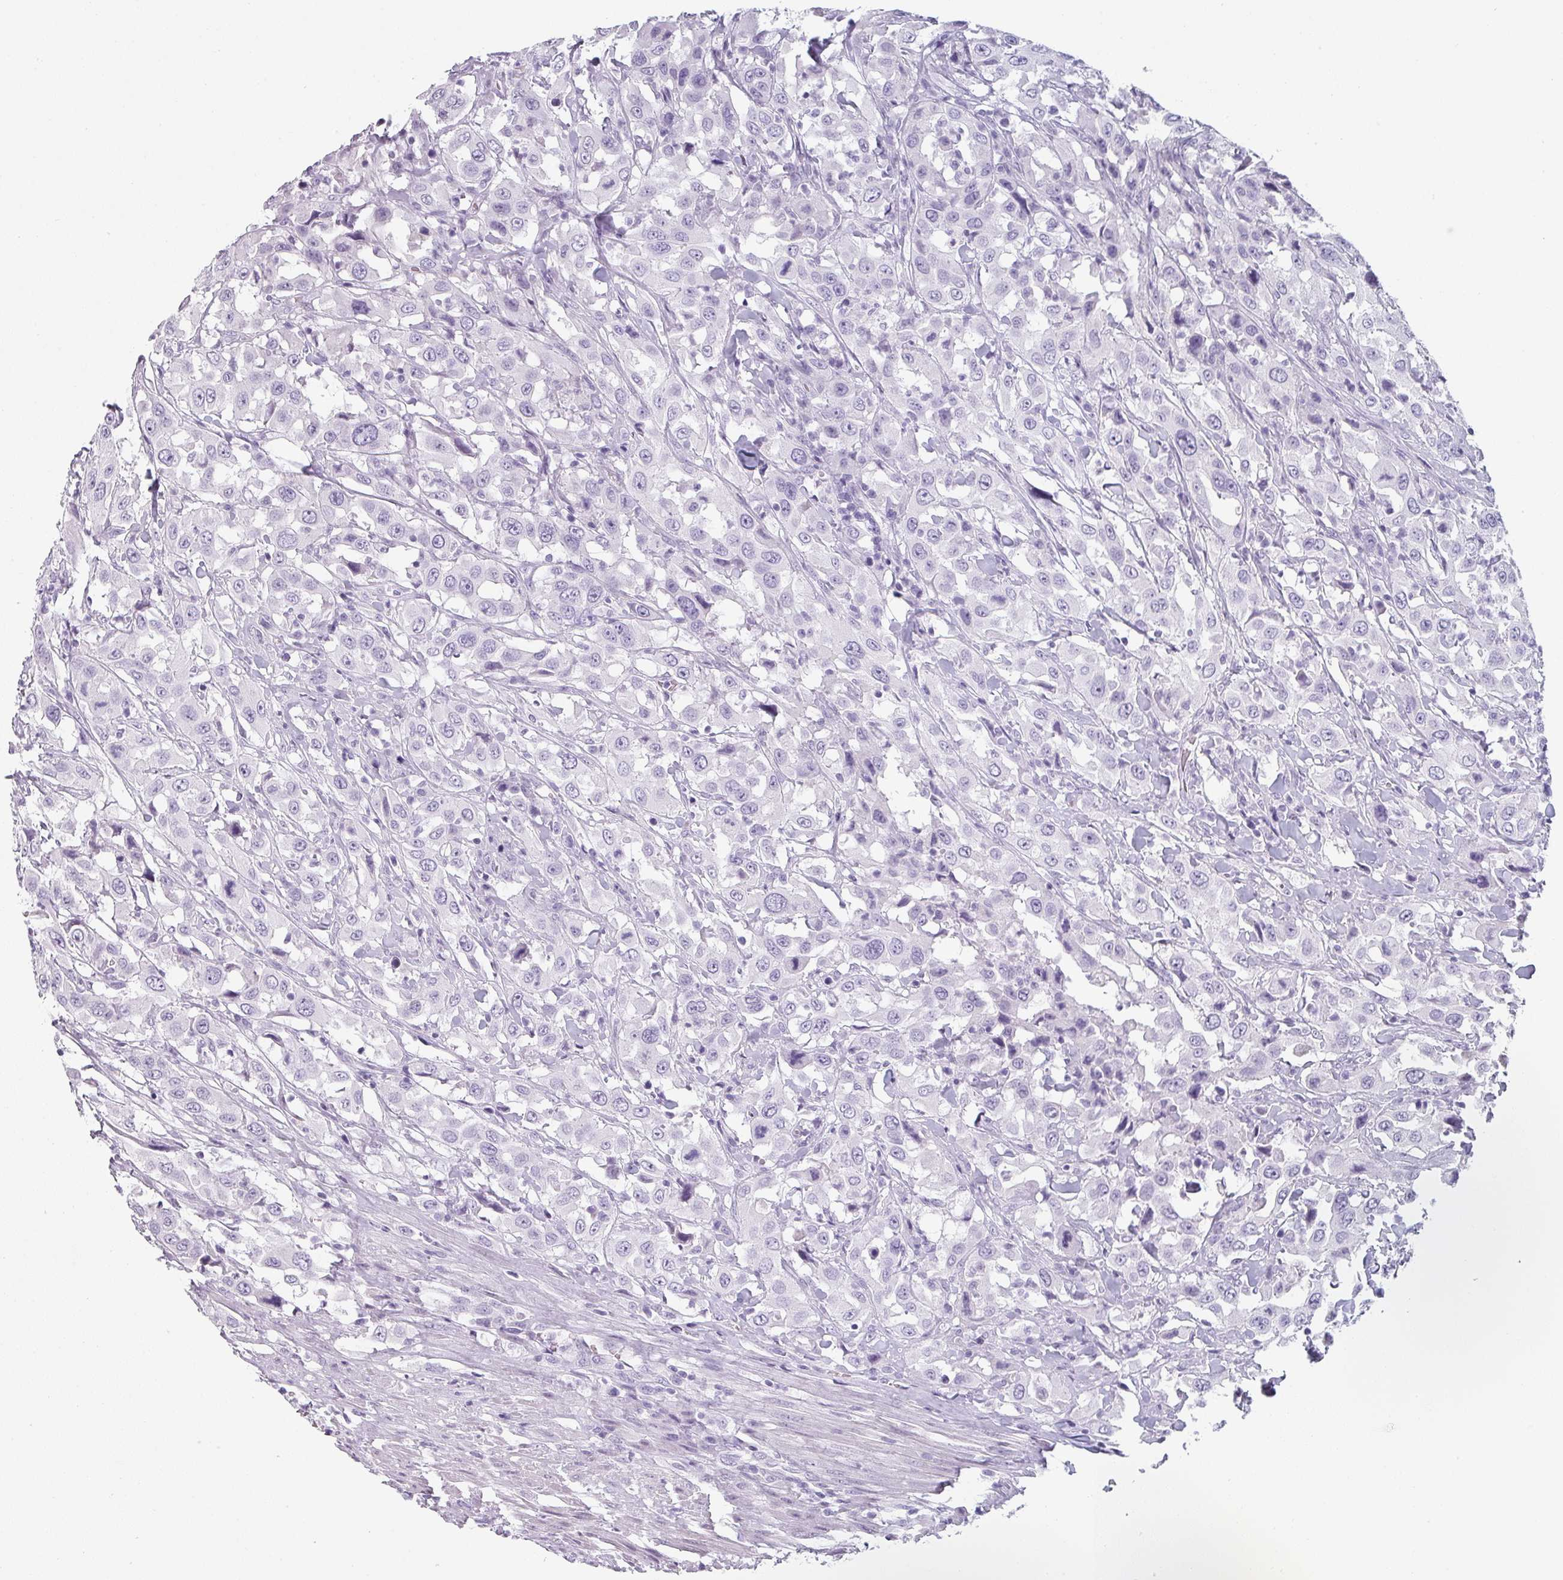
{"staining": {"intensity": "negative", "quantity": "none", "location": "none"}, "tissue": "urothelial cancer", "cell_type": "Tumor cells", "image_type": "cancer", "snomed": [{"axis": "morphology", "description": "Urothelial carcinoma, High grade"}, {"axis": "topography", "description": "Urinary bladder"}], "caption": "DAB (3,3'-diaminobenzidine) immunohistochemical staining of human high-grade urothelial carcinoma shows no significant expression in tumor cells.", "gene": "SFTPA1", "patient": {"sex": "male", "age": 61}}